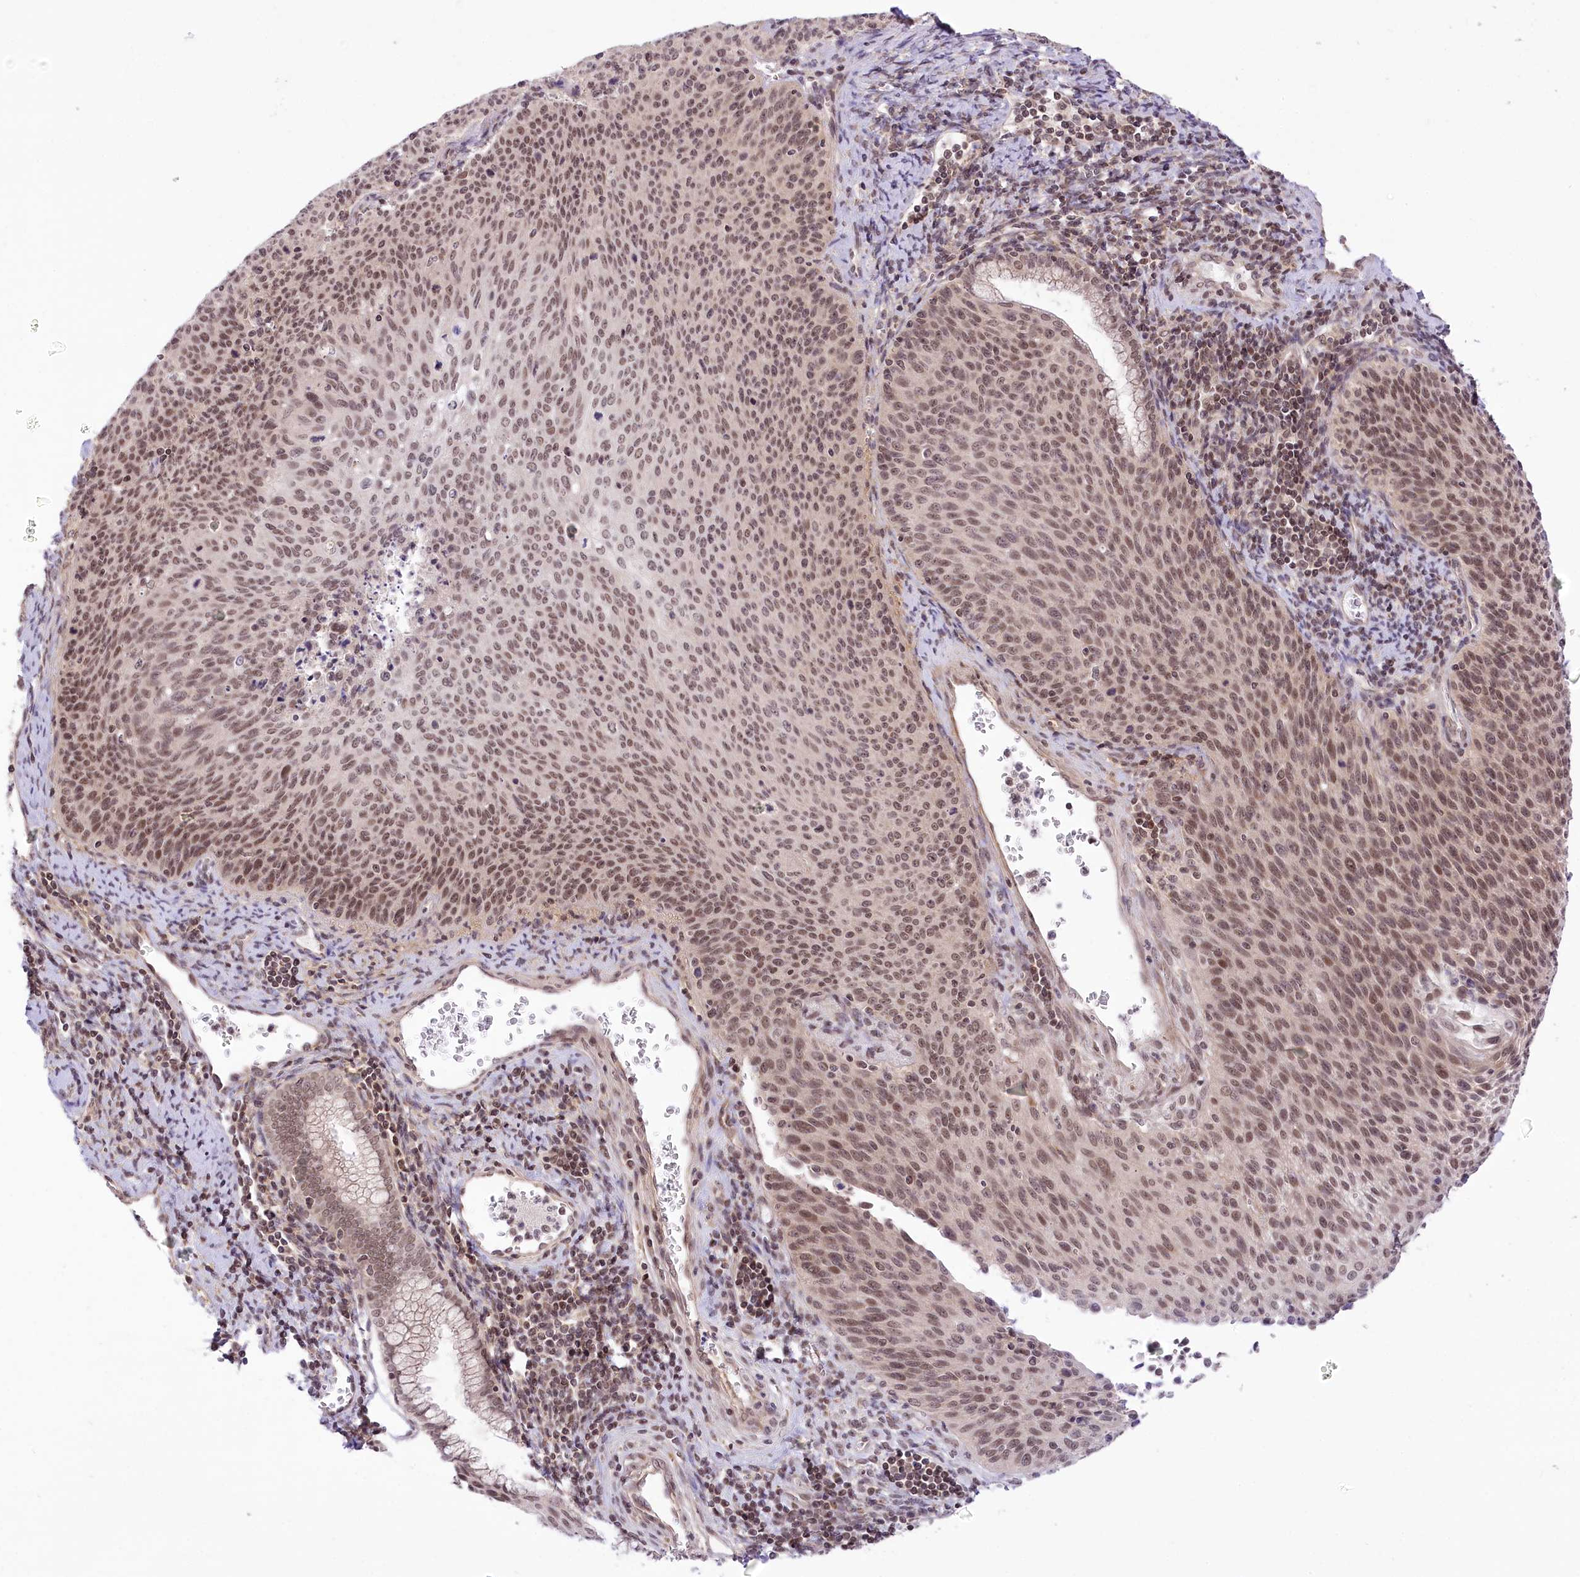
{"staining": {"intensity": "moderate", "quantity": ">75%", "location": "nuclear"}, "tissue": "cervical cancer", "cell_type": "Tumor cells", "image_type": "cancer", "snomed": [{"axis": "morphology", "description": "Squamous cell carcinoma, NOS"}, {"axis": "topography", "description": "Cervix"}], "caption": "Immunohistochemical staining of human cervical squamous cell carcinoma reveals moderate nuclear protein staining in about >75% of tumor cells. (DAB (3,3'-diaminobenzidine) IHC, brown staining for protein, blue staining for nuclei).", "gene": "ZMAT2", "patient": {"sex": "female", "age": 55}}